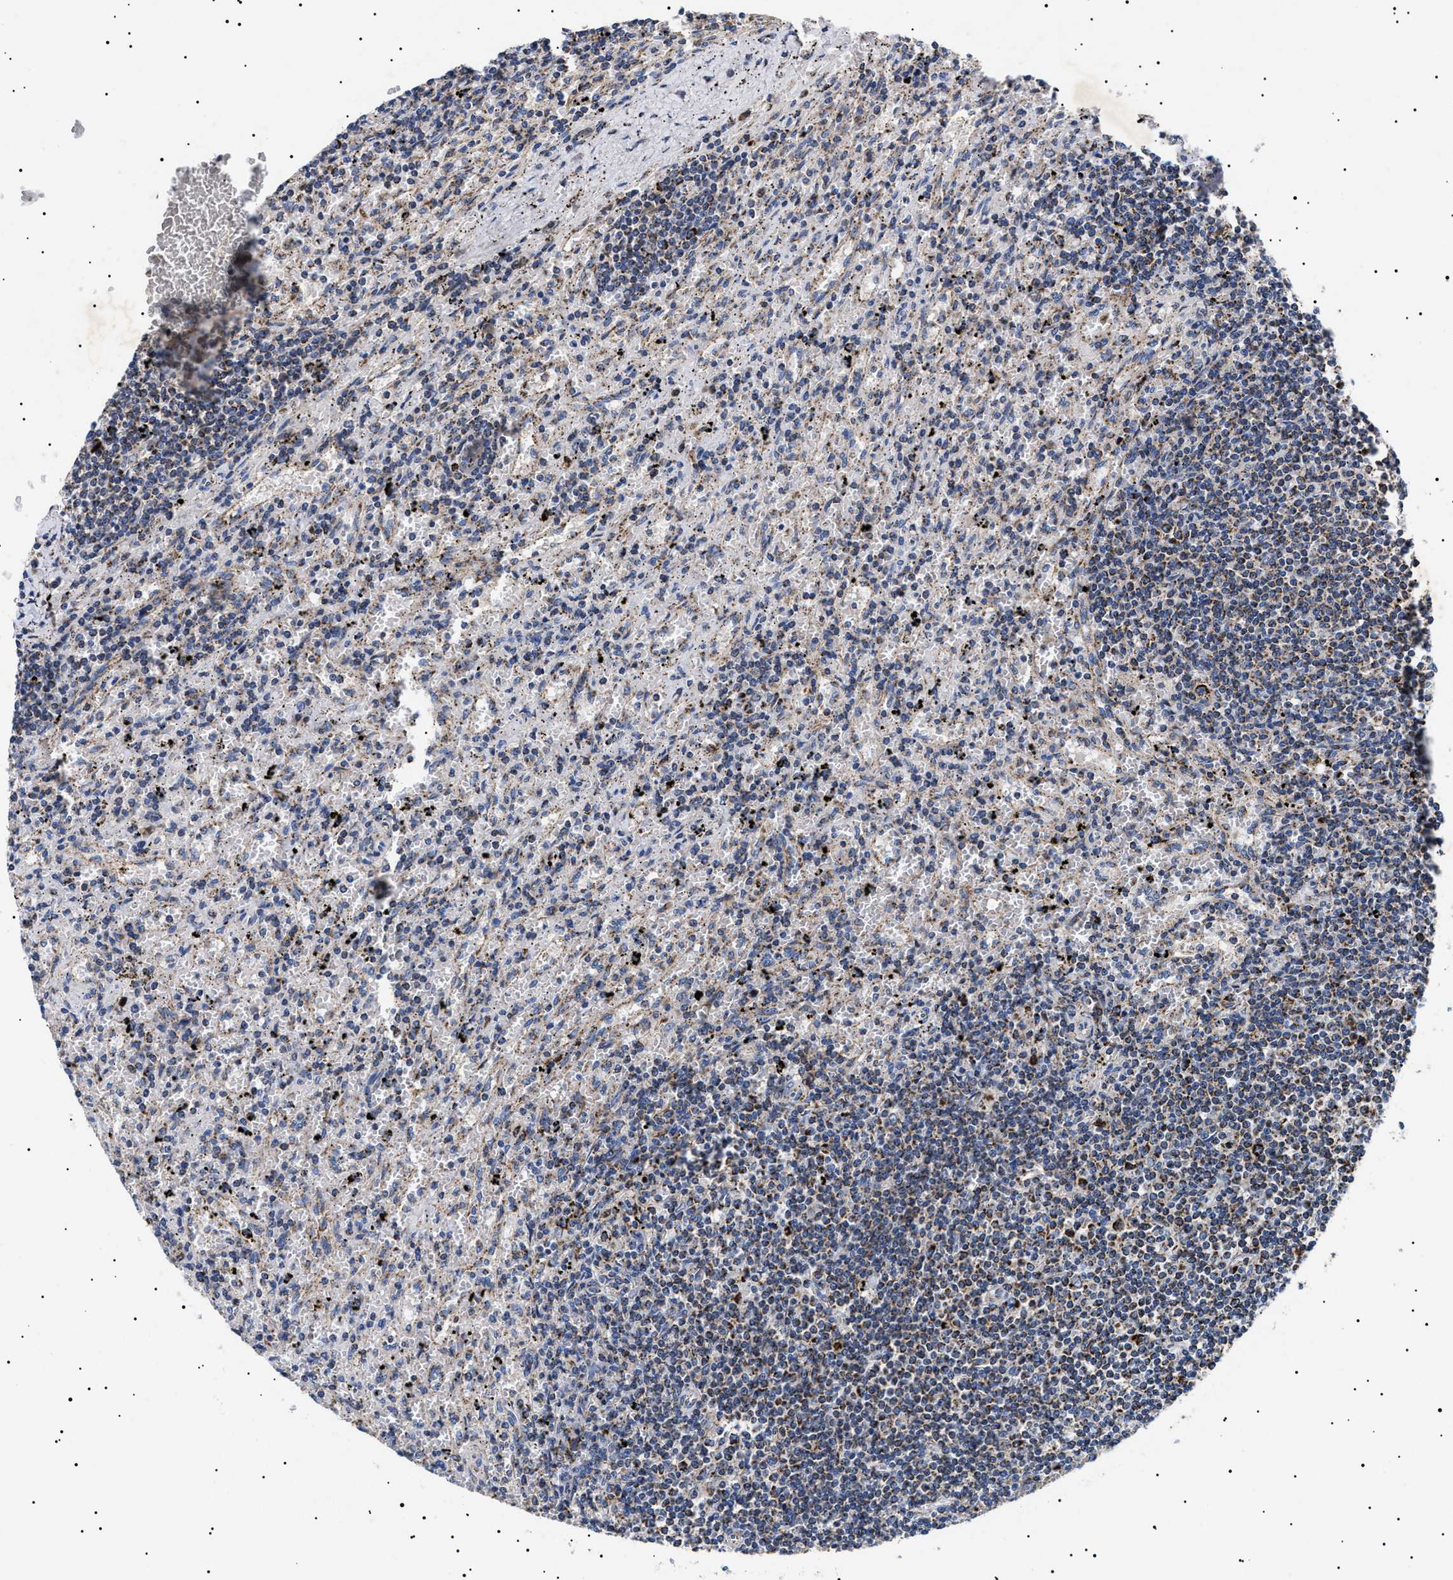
{"staining": {"intensity": "moderate", "quantity": "25%-75%", "location": "cytoplasmic/membranous"}, "tissue": "lymphoma", "cell_type": "Tumor cells", "image_type": "cancer", "snomed": [{"axis": "morphology", "description": "Malignant lymphoma, non-Hodgkin's type, Low grade"}, {"axis": "topography", "description": "Spleen"}], "caption": "Immunohistochemical staining of human lymphoma demonstrates medium levels of moderate cytoplasmic/membranous protein expression in about 25%-75% of tumor cells.", "gene": "CHRDL2", "patient": {"sex": "male", "age": 76}}